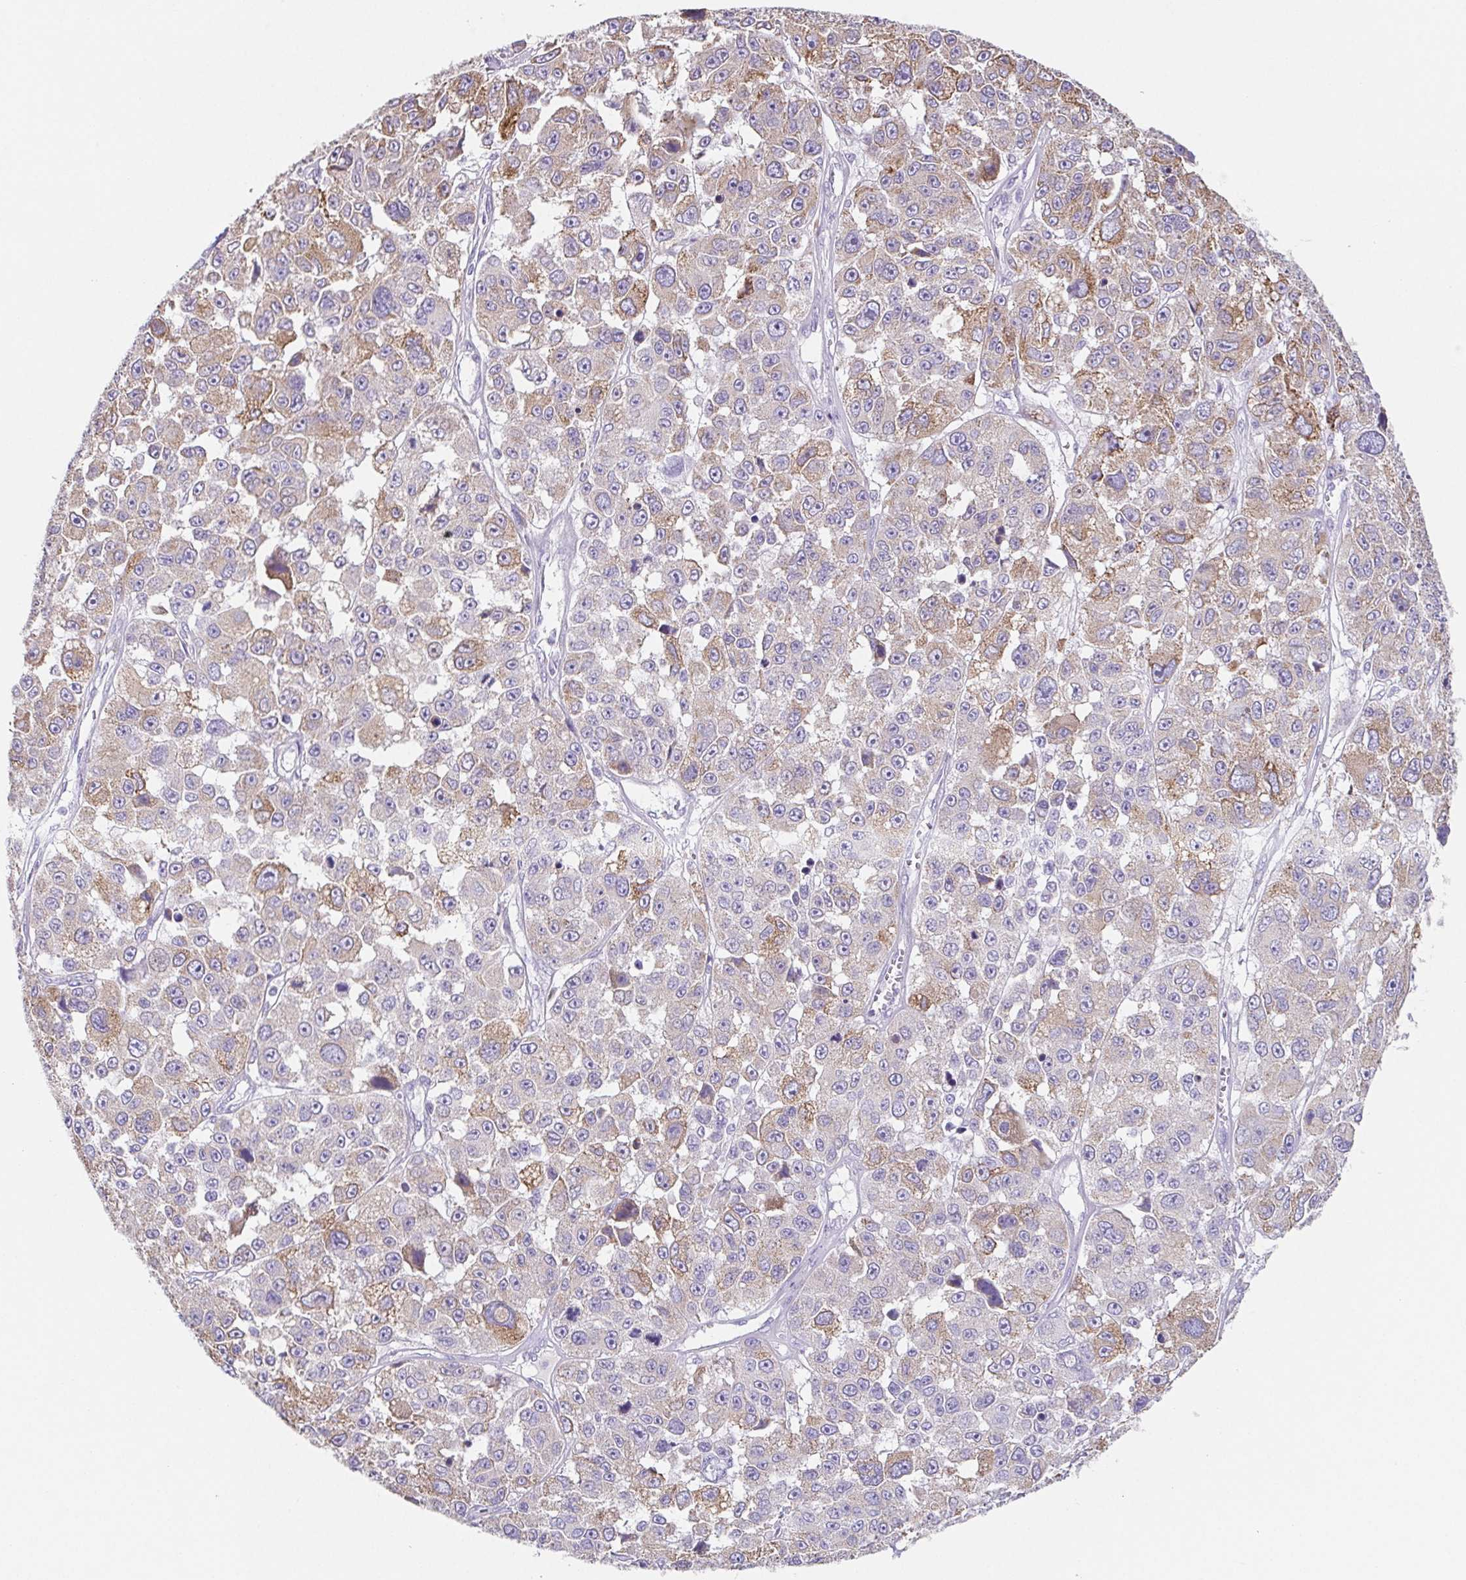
{"staining": {"intensity": "moderate", "quantity": "<25%", "location": "cytoplasmic/membranous"}, "tissue": "melanoma", "cell_type": "Tumor cells", "image_type": "cancer", "snomed": [{"axis": "morphology", "description": "Malignant melanoma, NOS"}, {"axis": "topography", "description": "Skin"}], "caption": "Immunohistochemistry micrograph of malignant melanoma stained for a protein (brown), which exhibits low levels of moderate cytoplasmic/membranous staining in approximately <25% of tumor cells.", "gene": "HDGFL1", "patient": {"sex": "female", "age": 66}}